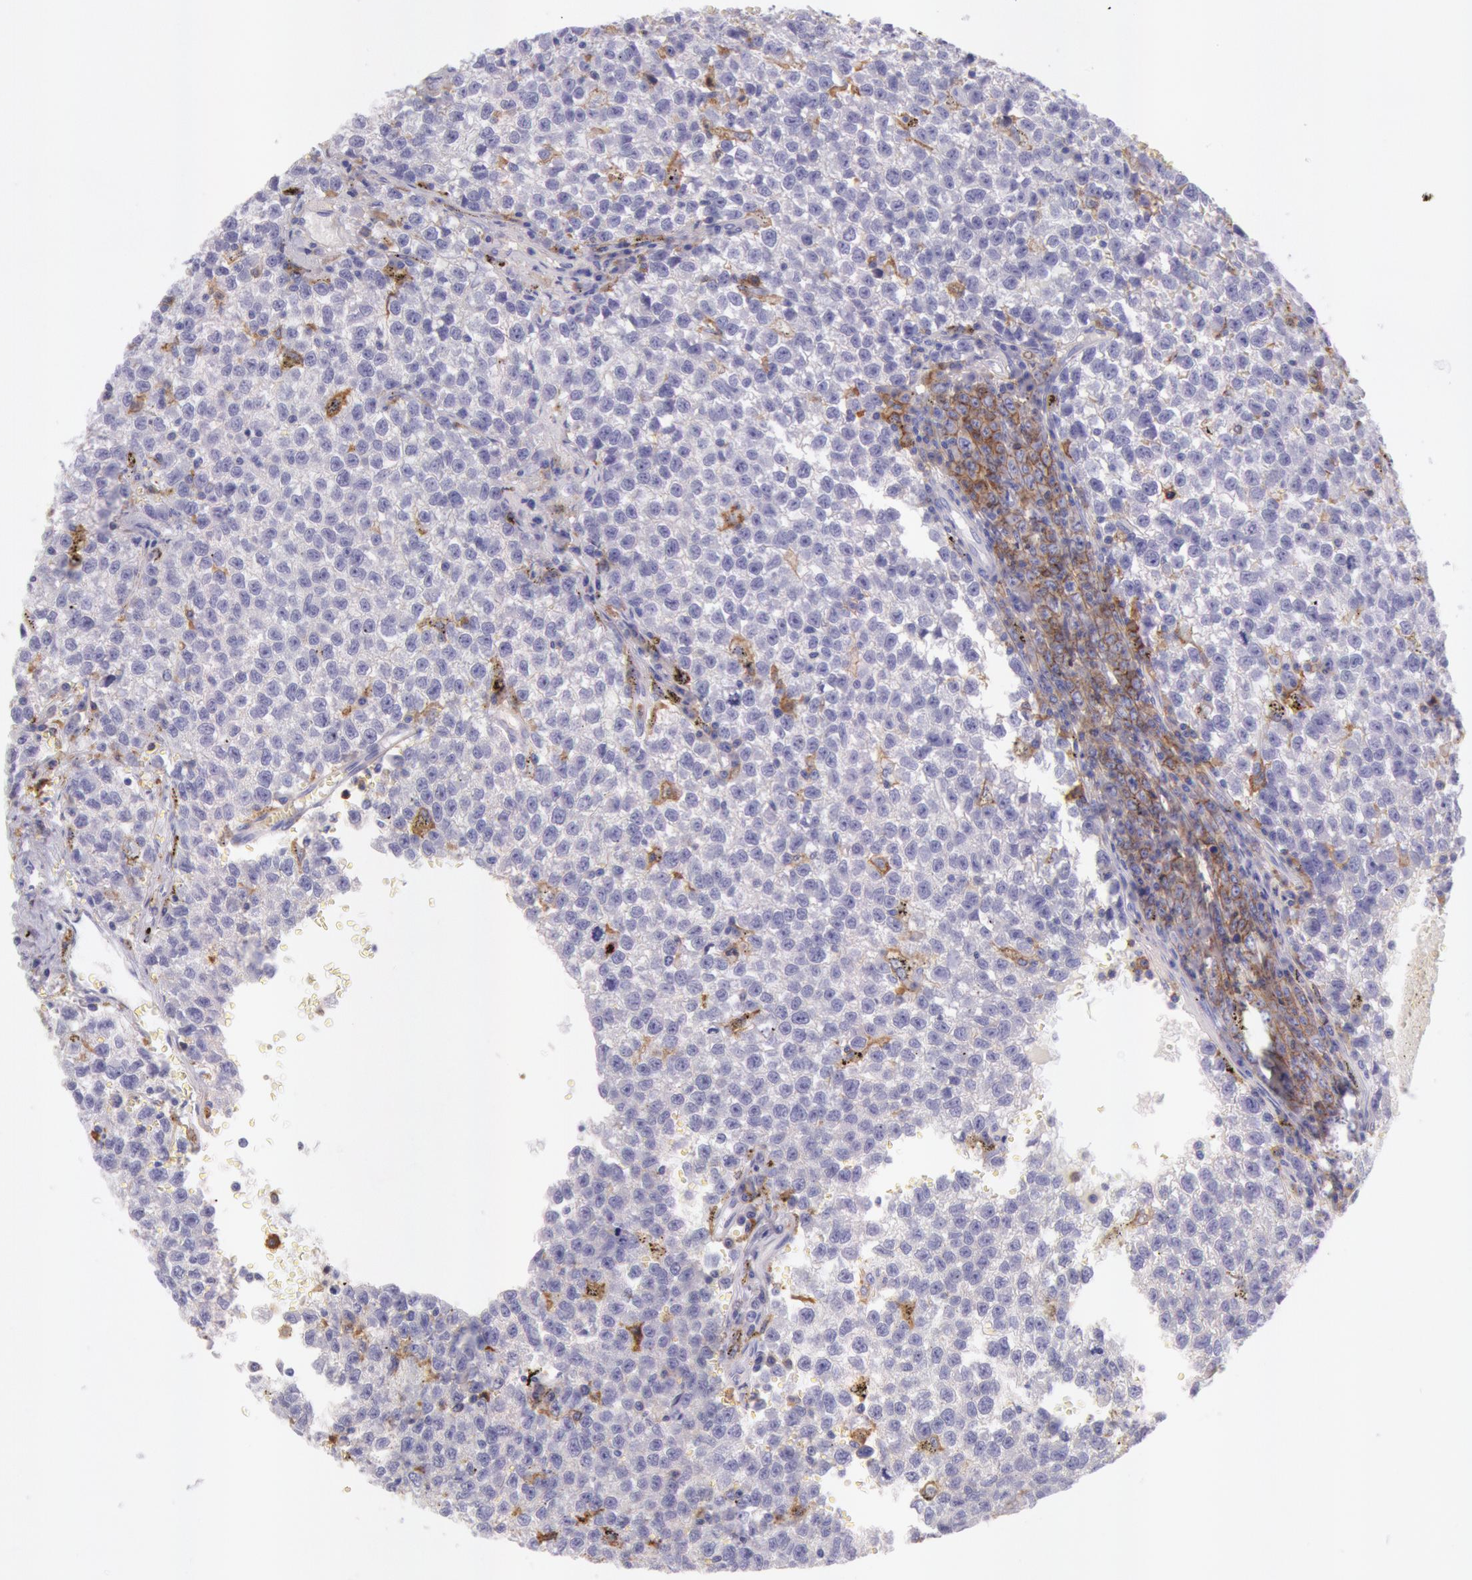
{"staining": {"intensity": "negative", "quantity": "none", "location": "none"}, "tissue": "testis cancer", "cell_type": "Tumor cells", "image_type": "cancer", "snomed": [{"axis": "morphology", "description": "Seminoma, NOS"}, {"axis": "topography", "description": "Testis"}], "caption": "This micrograph is of testis cancer (seminoma) stained with IHC to label a protein in brown with the nuclei are counter-stained blue. There is no positivity in tumor cells.", "gene": "LYN", "patient": {"sex": "male", "age": 35}}